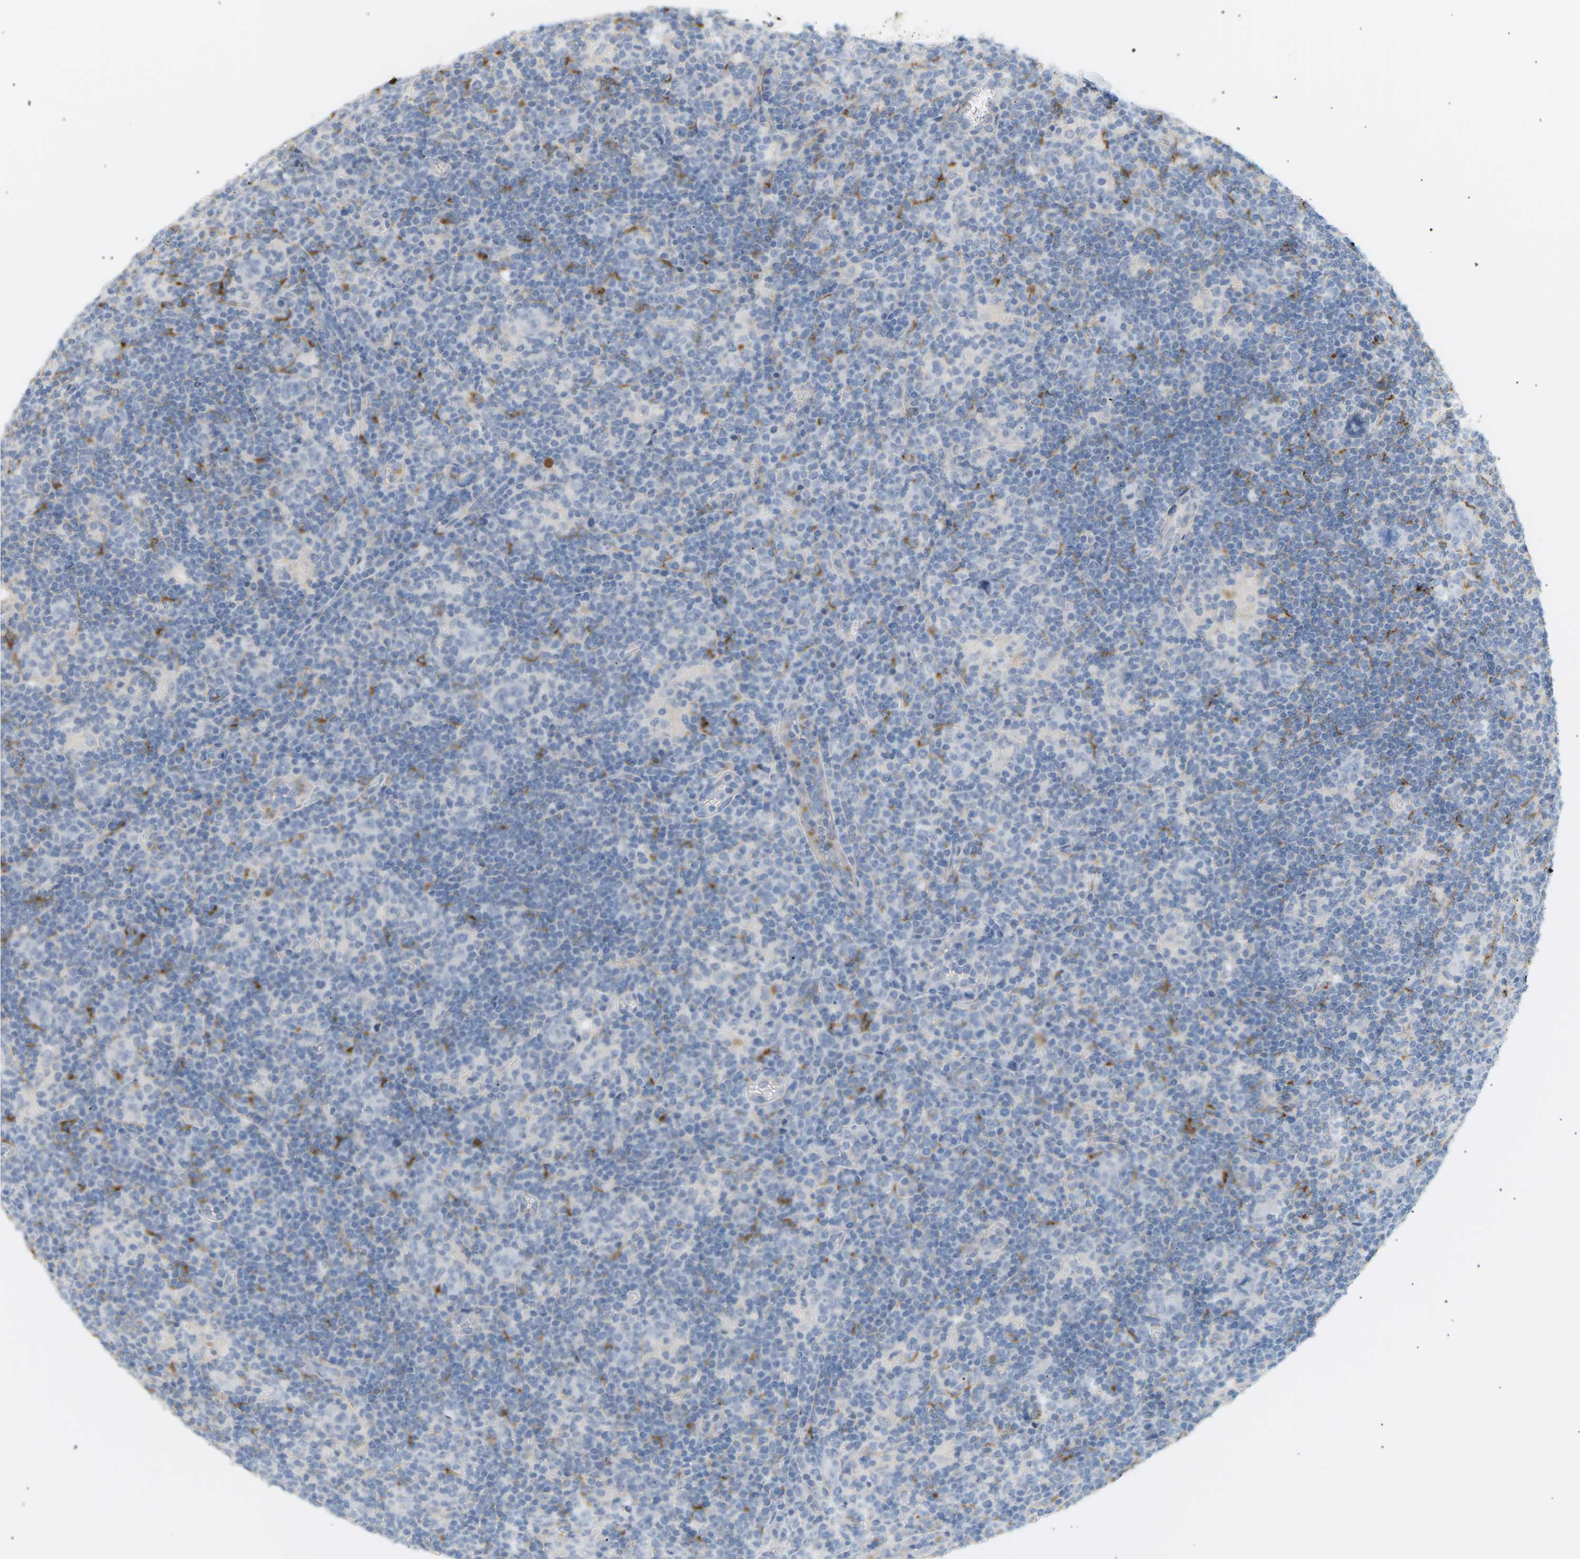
{"staining": {"intensity": "negative", "quantity": "none", "location": "none"}, "tissue": "lymphoma", "cell_type": "Tumor cells", "image_type": "cancer", "snomed": [{"axis": "morphology", "description": "Hodgkin's disease, NOS"}, {"axis": "topography", "description": "Lymph node"}], "caption": "Immunohistochemistry (IHC) micrograph of neoplastic tissue: human Hodgkin's disease stained with DAB (3,3'-diaminobenzidine) displays no significant protein positivity in tumor cells.", "gene": "CLU", "patient": {"sex": "female", "age": 57}}